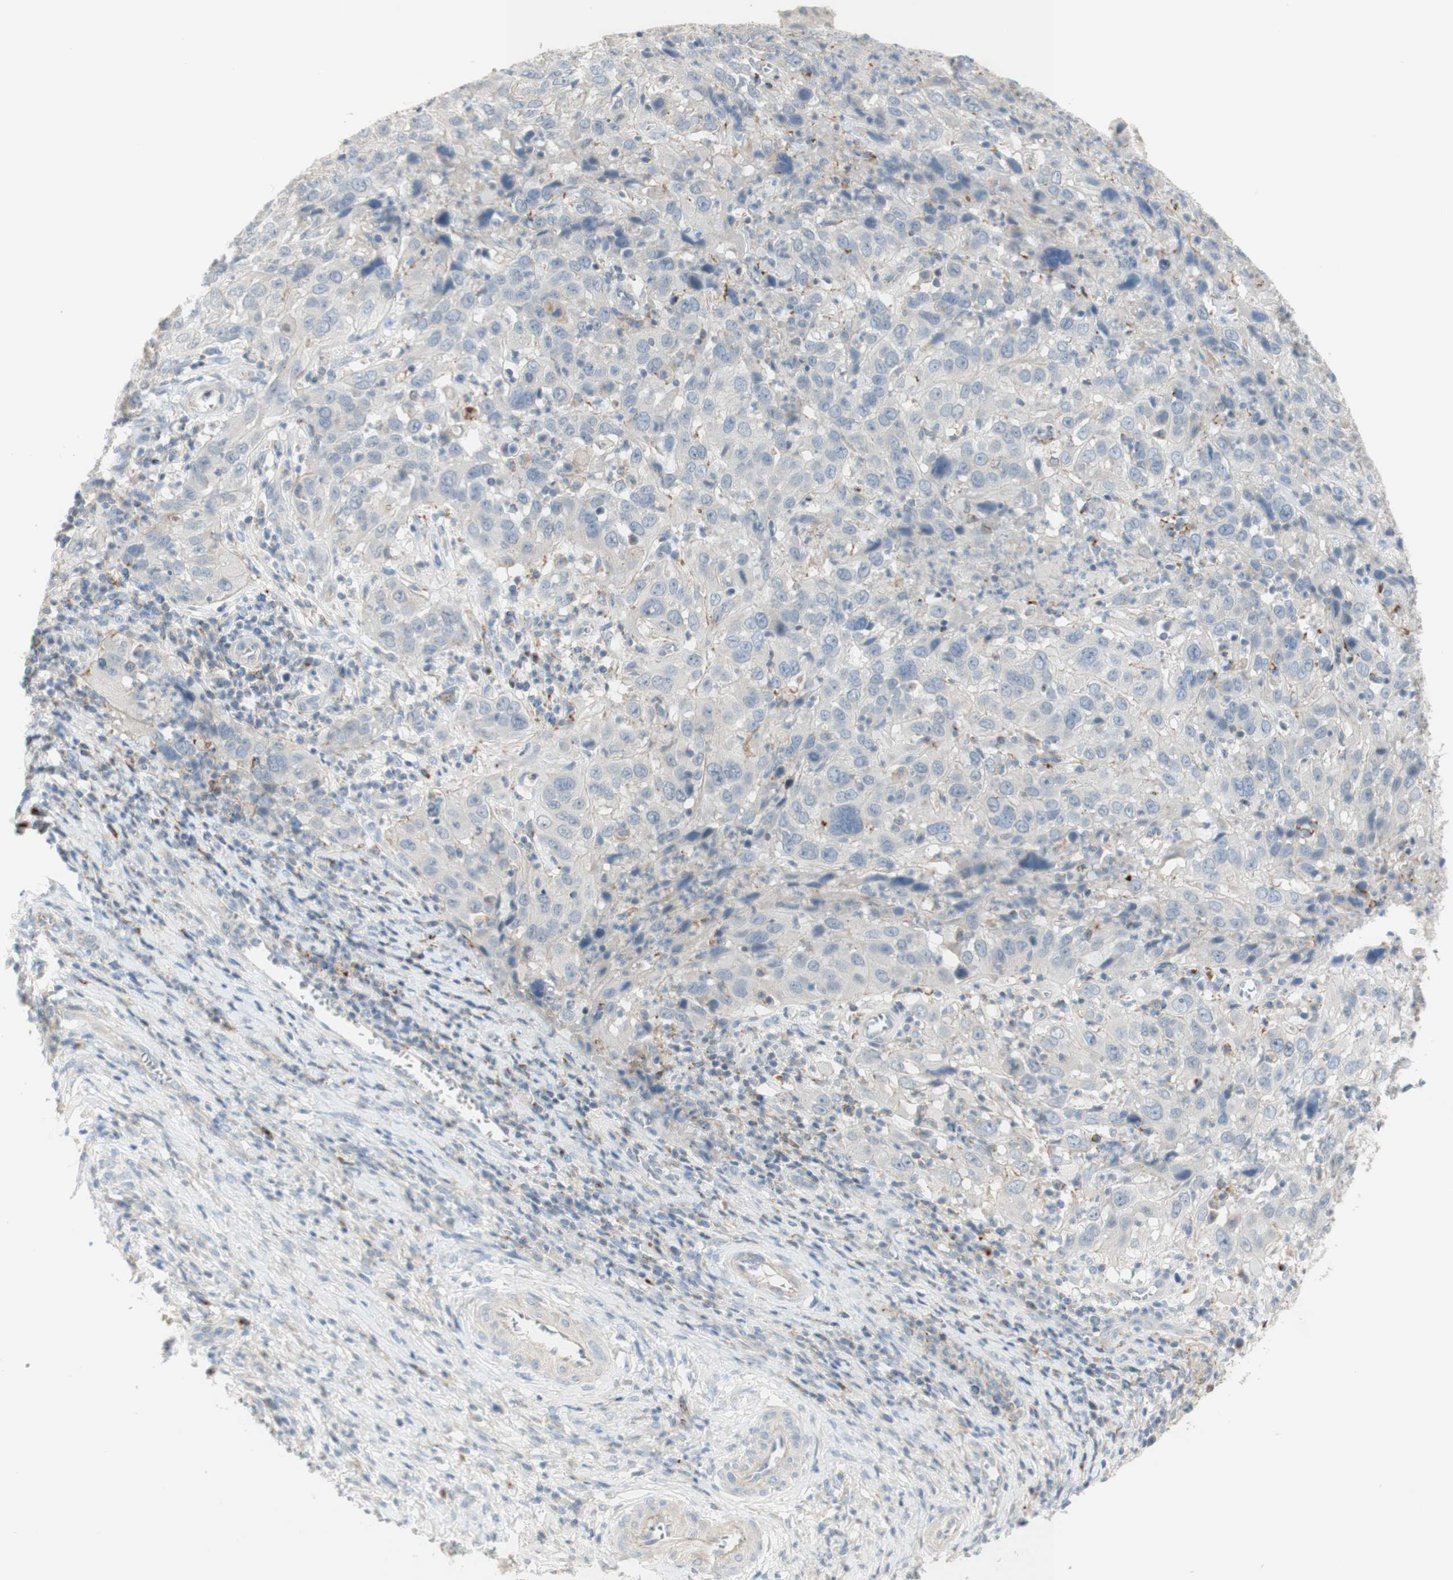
{"staining": {"intensity": "negative", "quantity": "none", "location": "none"}, "tissue": "cervical cancer", "cell_type": "Tumor cells", "image_type": "cancer", "snomed": [{"axis": "morphology", "description": "Squamous cell carcinoma, NOS"}, {"axis": "topography", "description": "Cervix"}], "caption": "An image of human cervical cancer is negative for staining in tumor cells.", "gene": "MANEA", "patient": {"sex": "female", "age": 32}}